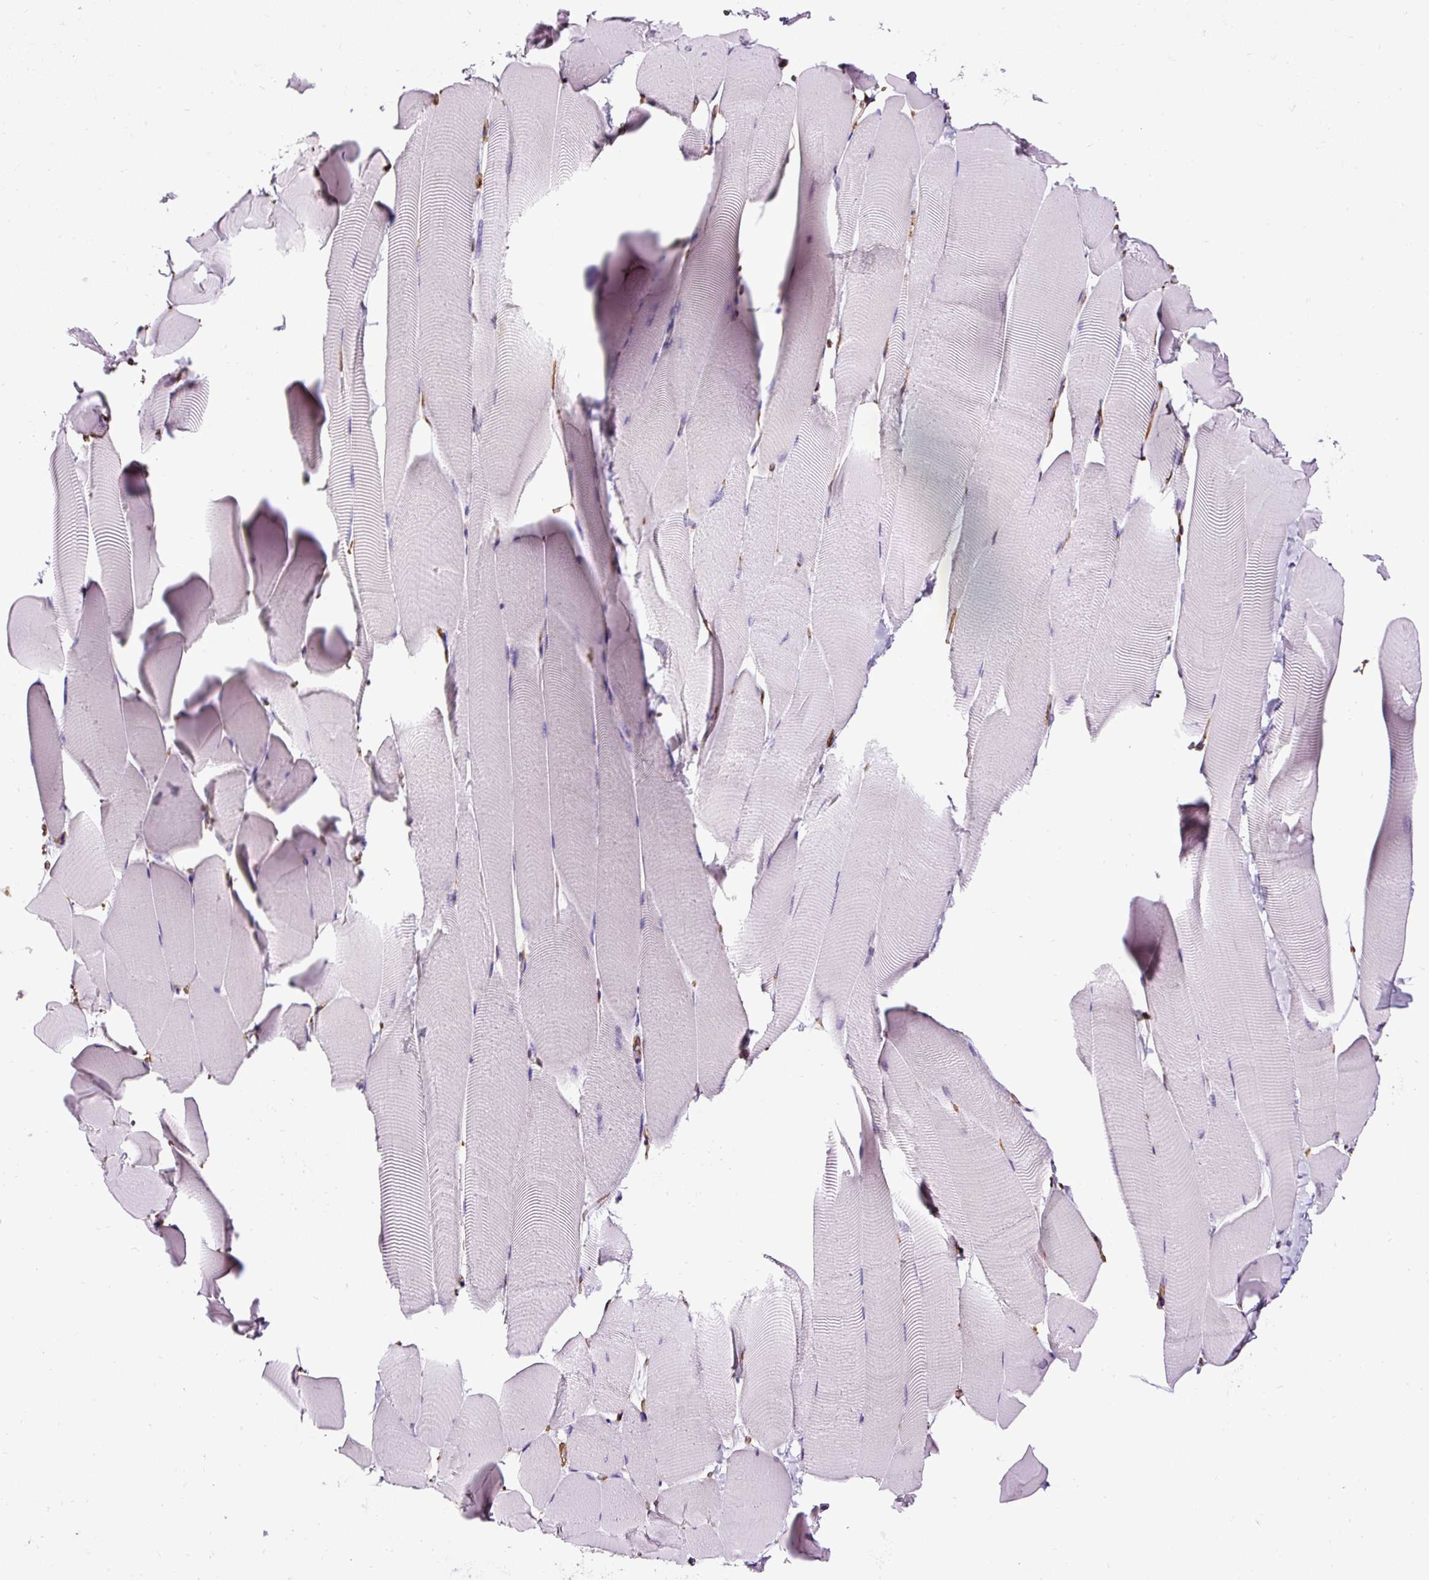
{"staining": {"intensity": "negative", "quantity": "none", "location": "none"}, "tissue": "skeletal muscle", "cell_type": "Myocytes", "image_type": "normal", "snomed": [{"axis": "morphology", "description": "Normal tissue, NOS"}, {"axis": "topography", "description": "Skeletal muscle"}], "caption": "There is no significant positivity in myocytes of skeletal muscle. (Brightfield microscopy of DAB immunohistochemistry at high magnification).", "gene": "SLC7A8", "patient": {"sex": "male", "age": 25}}